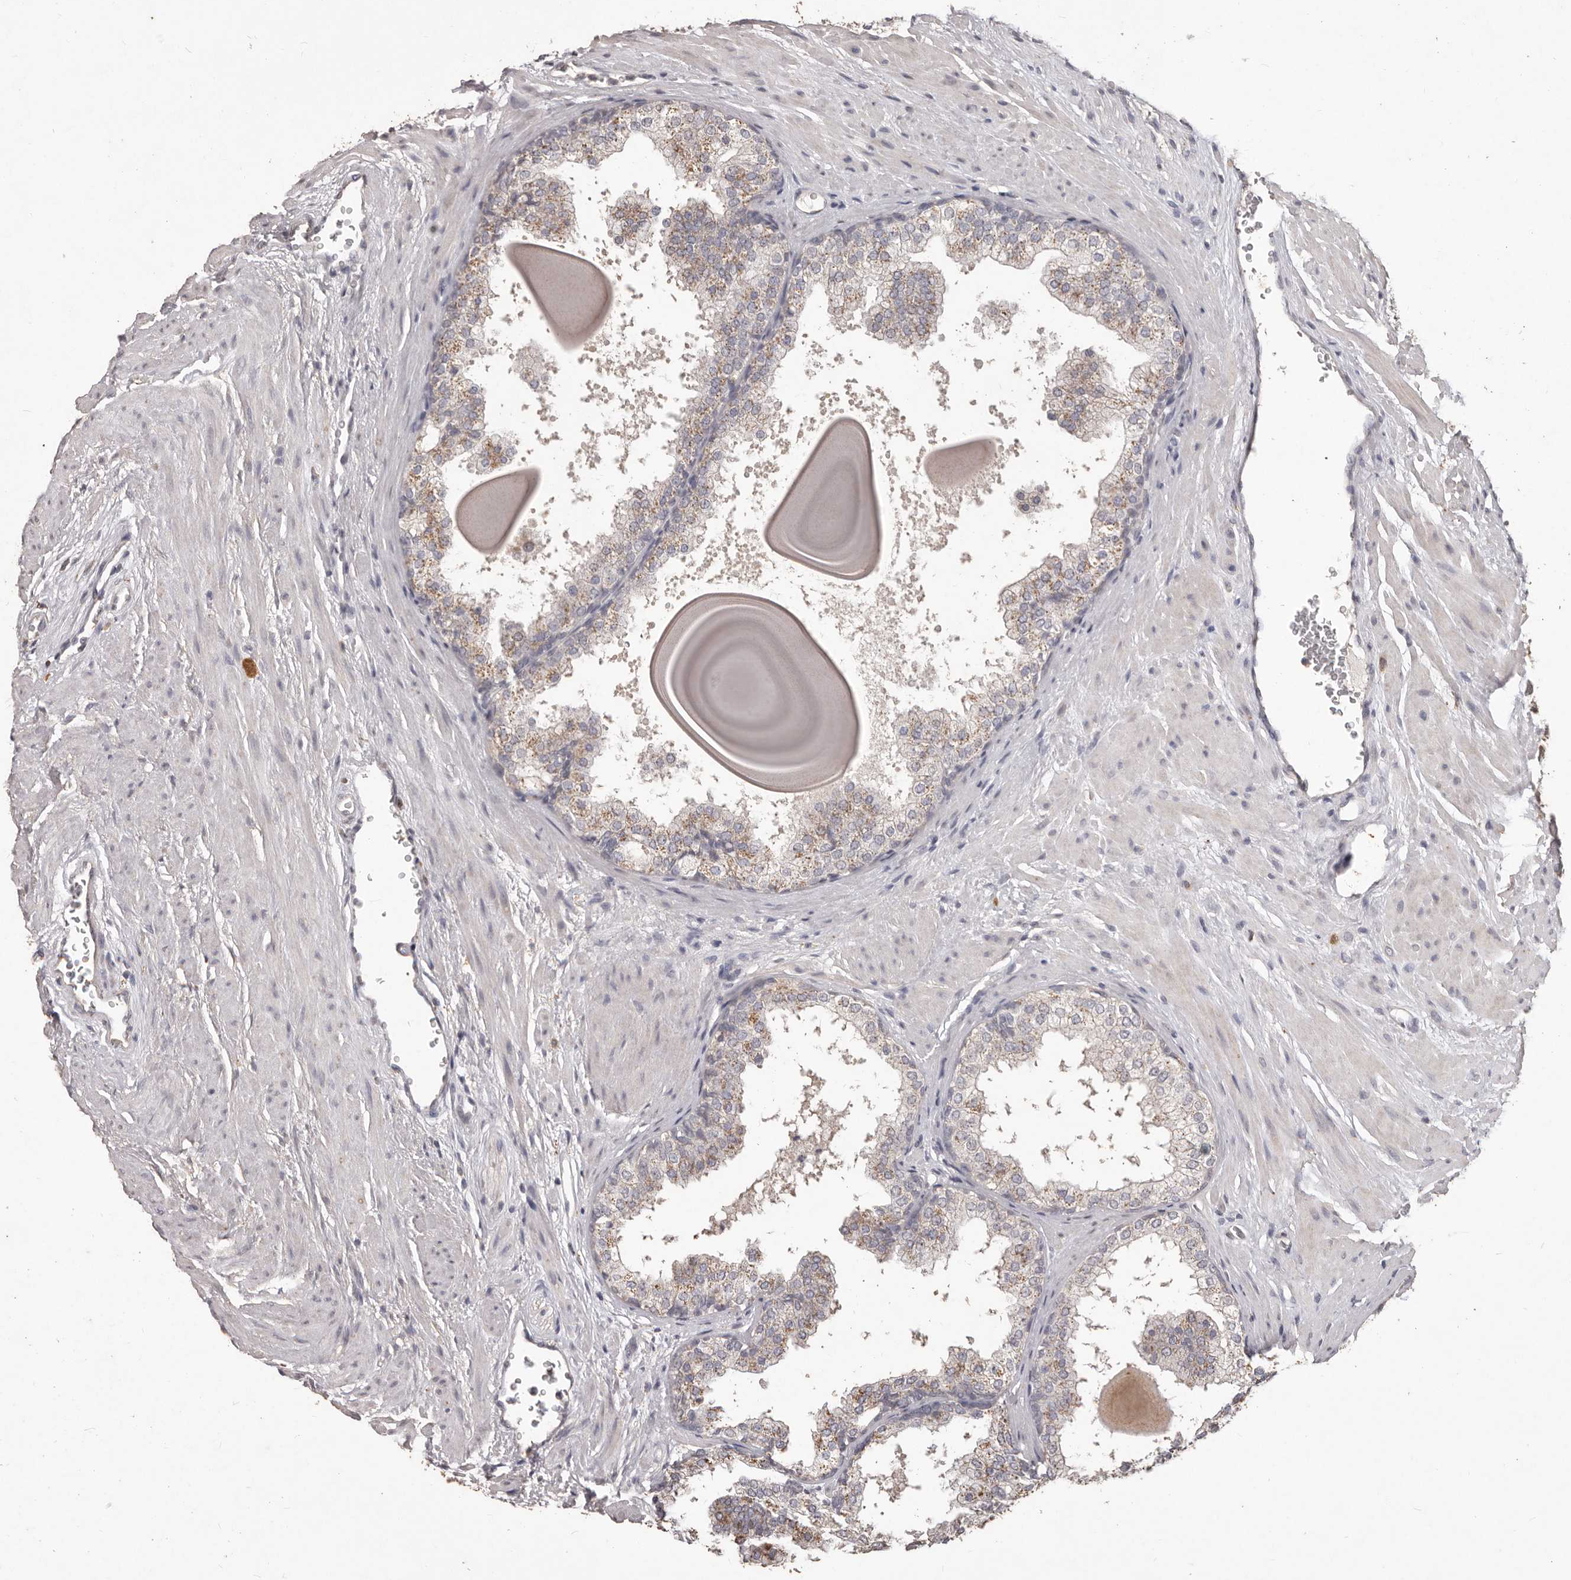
{"staining": {"intensity": "moderate", "quantity": "25%-75%", "location": "cytoplasmic/membranous"}, "tissue": "prostate", "cell_type": "Glandular cells", "image_type": "normal", "snomed": [{"axis": "morphology", "description": "Normal tissue, NOS"}, {"axis": "topography", "description": "Prostate"}], "caption": "Immunohistochemical staining of benign prostate reveals moderate cytoplasmic/membranous protein expression in about 25%-75% of glandular cells. Nuclei are stained in blue.", "gene": "PRSS27", "patient": {"sex": "male", "age": 48}}